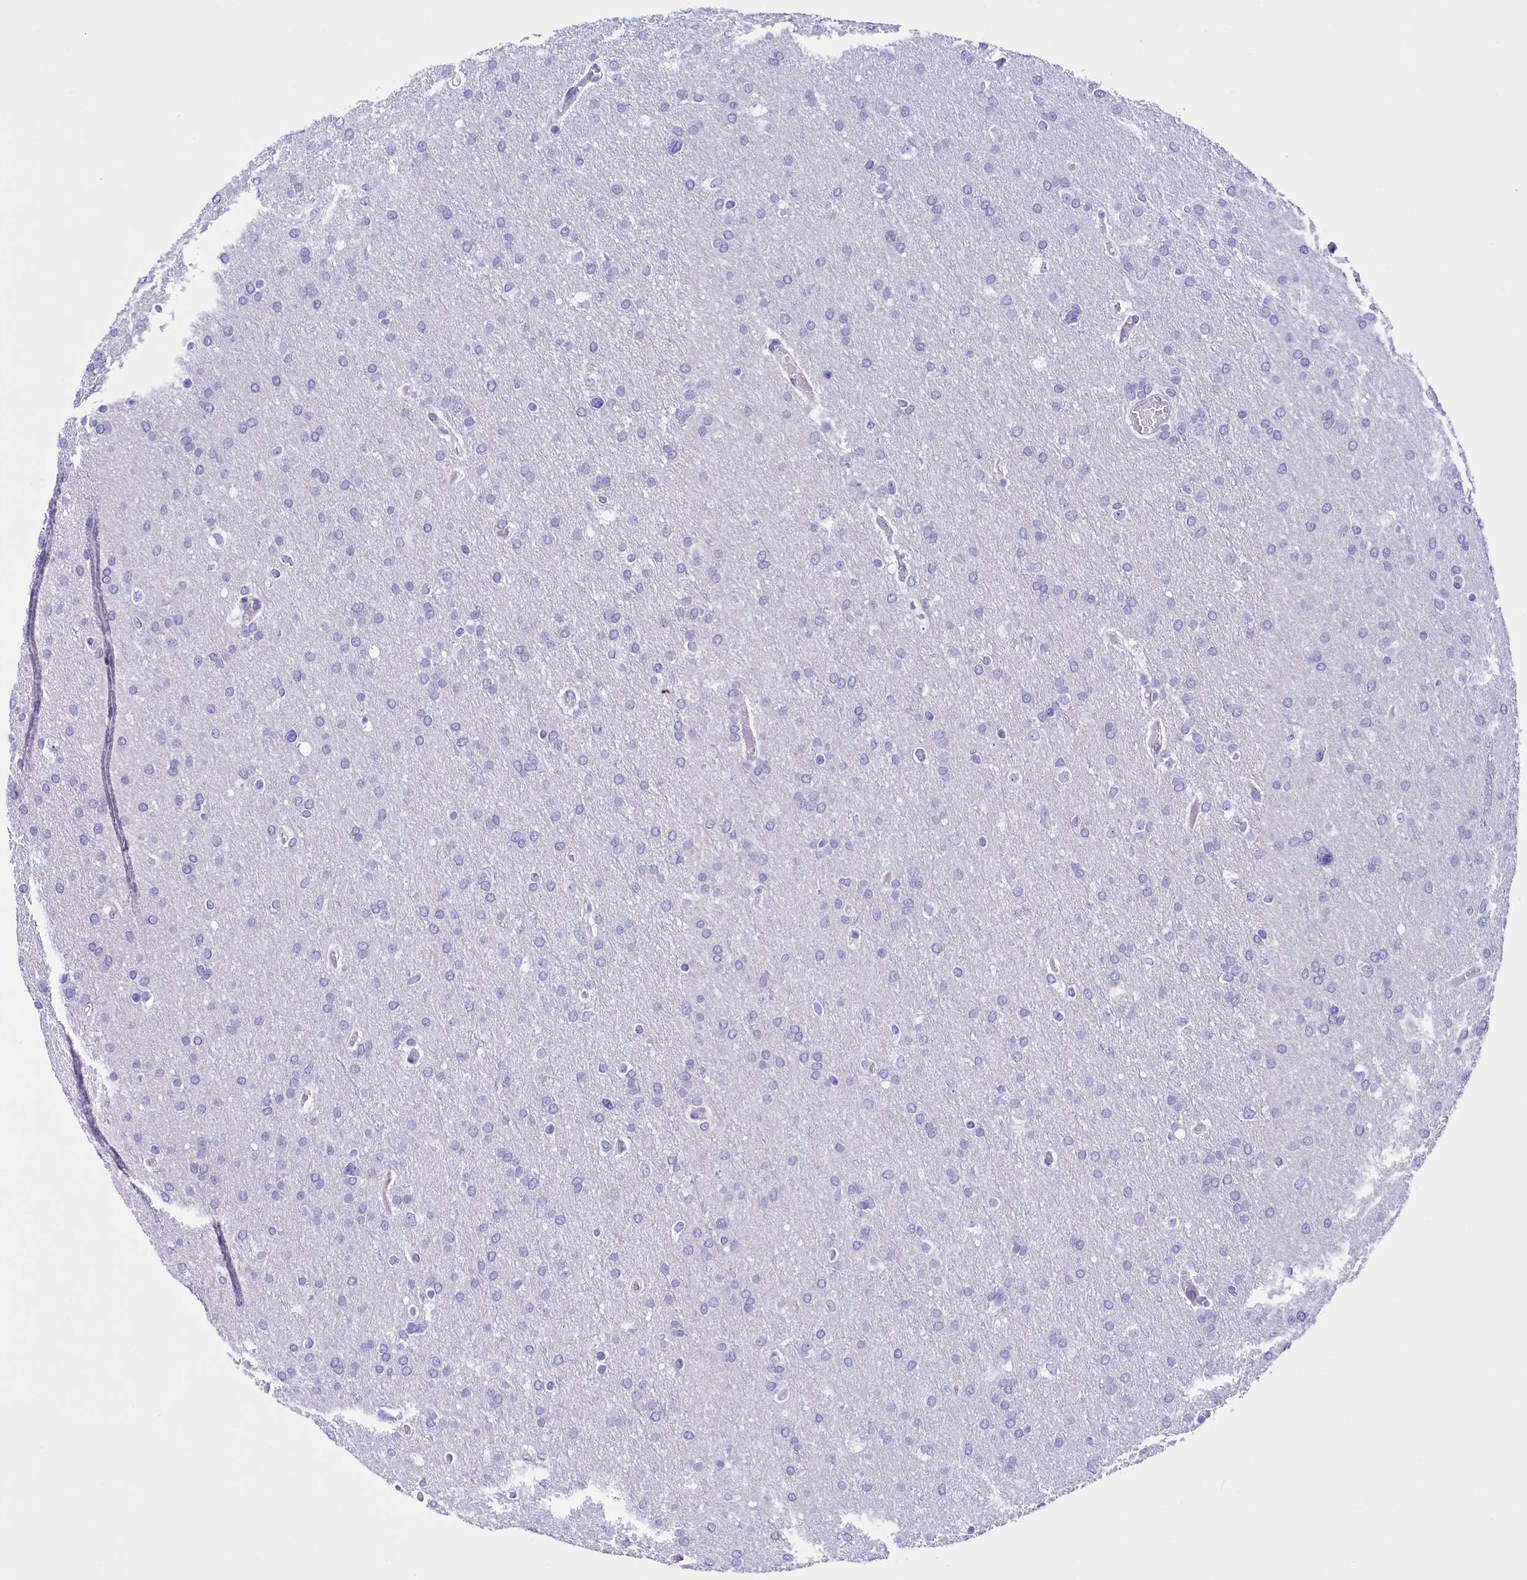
{"staining": {"intensity": "negative", "quantity": "none", "location": "none"}, "tissue": "glioma", "cell_type": "Tumor cells", "image_type": "cancer", "snomed": [{"axis": "morphology", "description": "Glioma, malignant, High grade"}, {"axis": "topography", "description": "Cerebral cortex"}], "caption": "DAB immunohistochemical staining of human glioma reveals no significant staining in tumor cells.", "gene": "PDILT", "patient": {"sex": "female", "age": 36}}